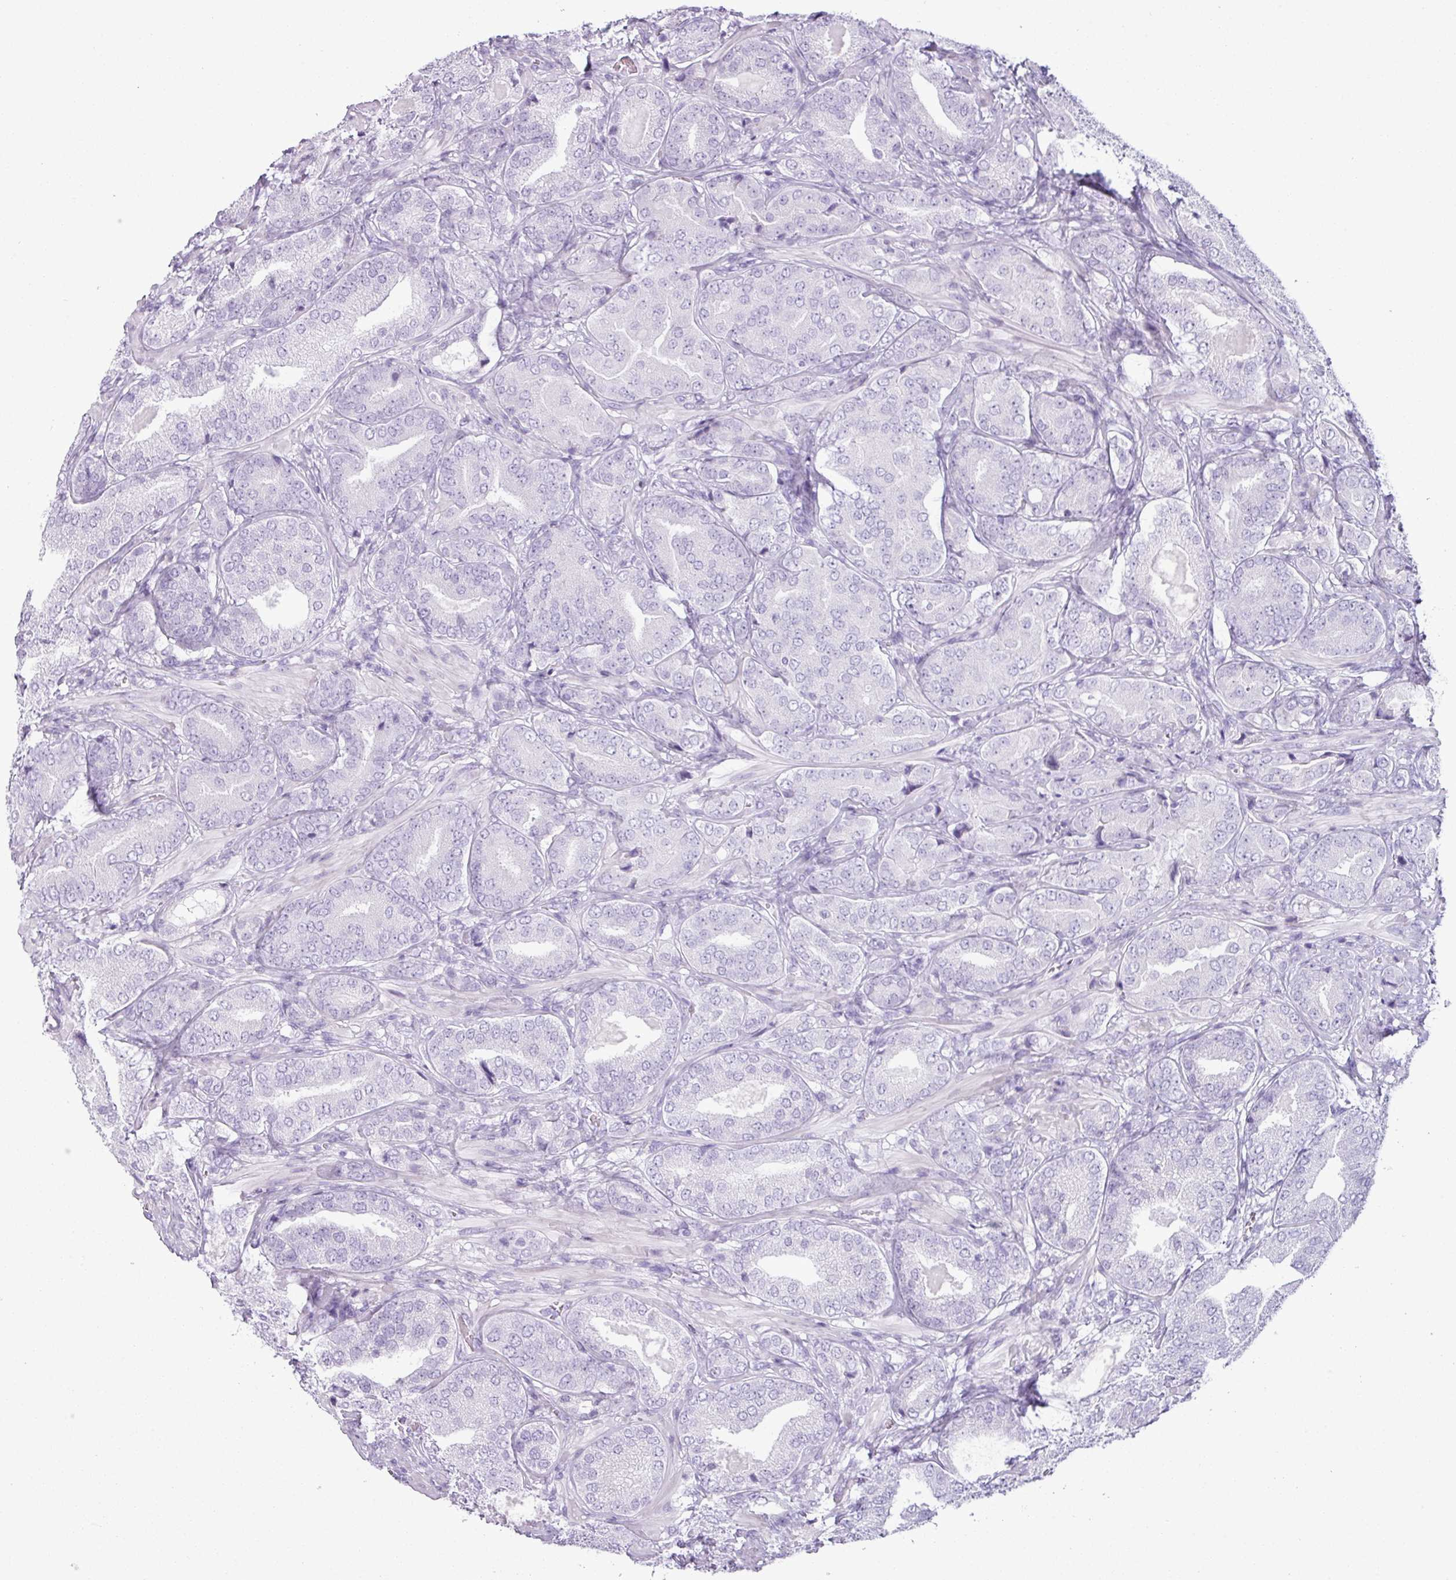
{"staining": {"intensity": "negative", "quantity": "none", "location": "none"}, "tissue": "prostate cancer", "cell_type": "Tumor cells", "image_type": "cancer", "snomed": [{"axis": "morphology", "description": "Adenocarcinoma, High grade"}, {"axis": "topography", "description": "Prostate"}], "caption": "IHC histopathology image of neoplastic tissue: prostate cancer (high-grade adenocarcinoma) stained with DAB demonstrates no significant protein positivity in tumor cells.", "gene": "SCT", "patient": {"sex": "male", "age": 63}}